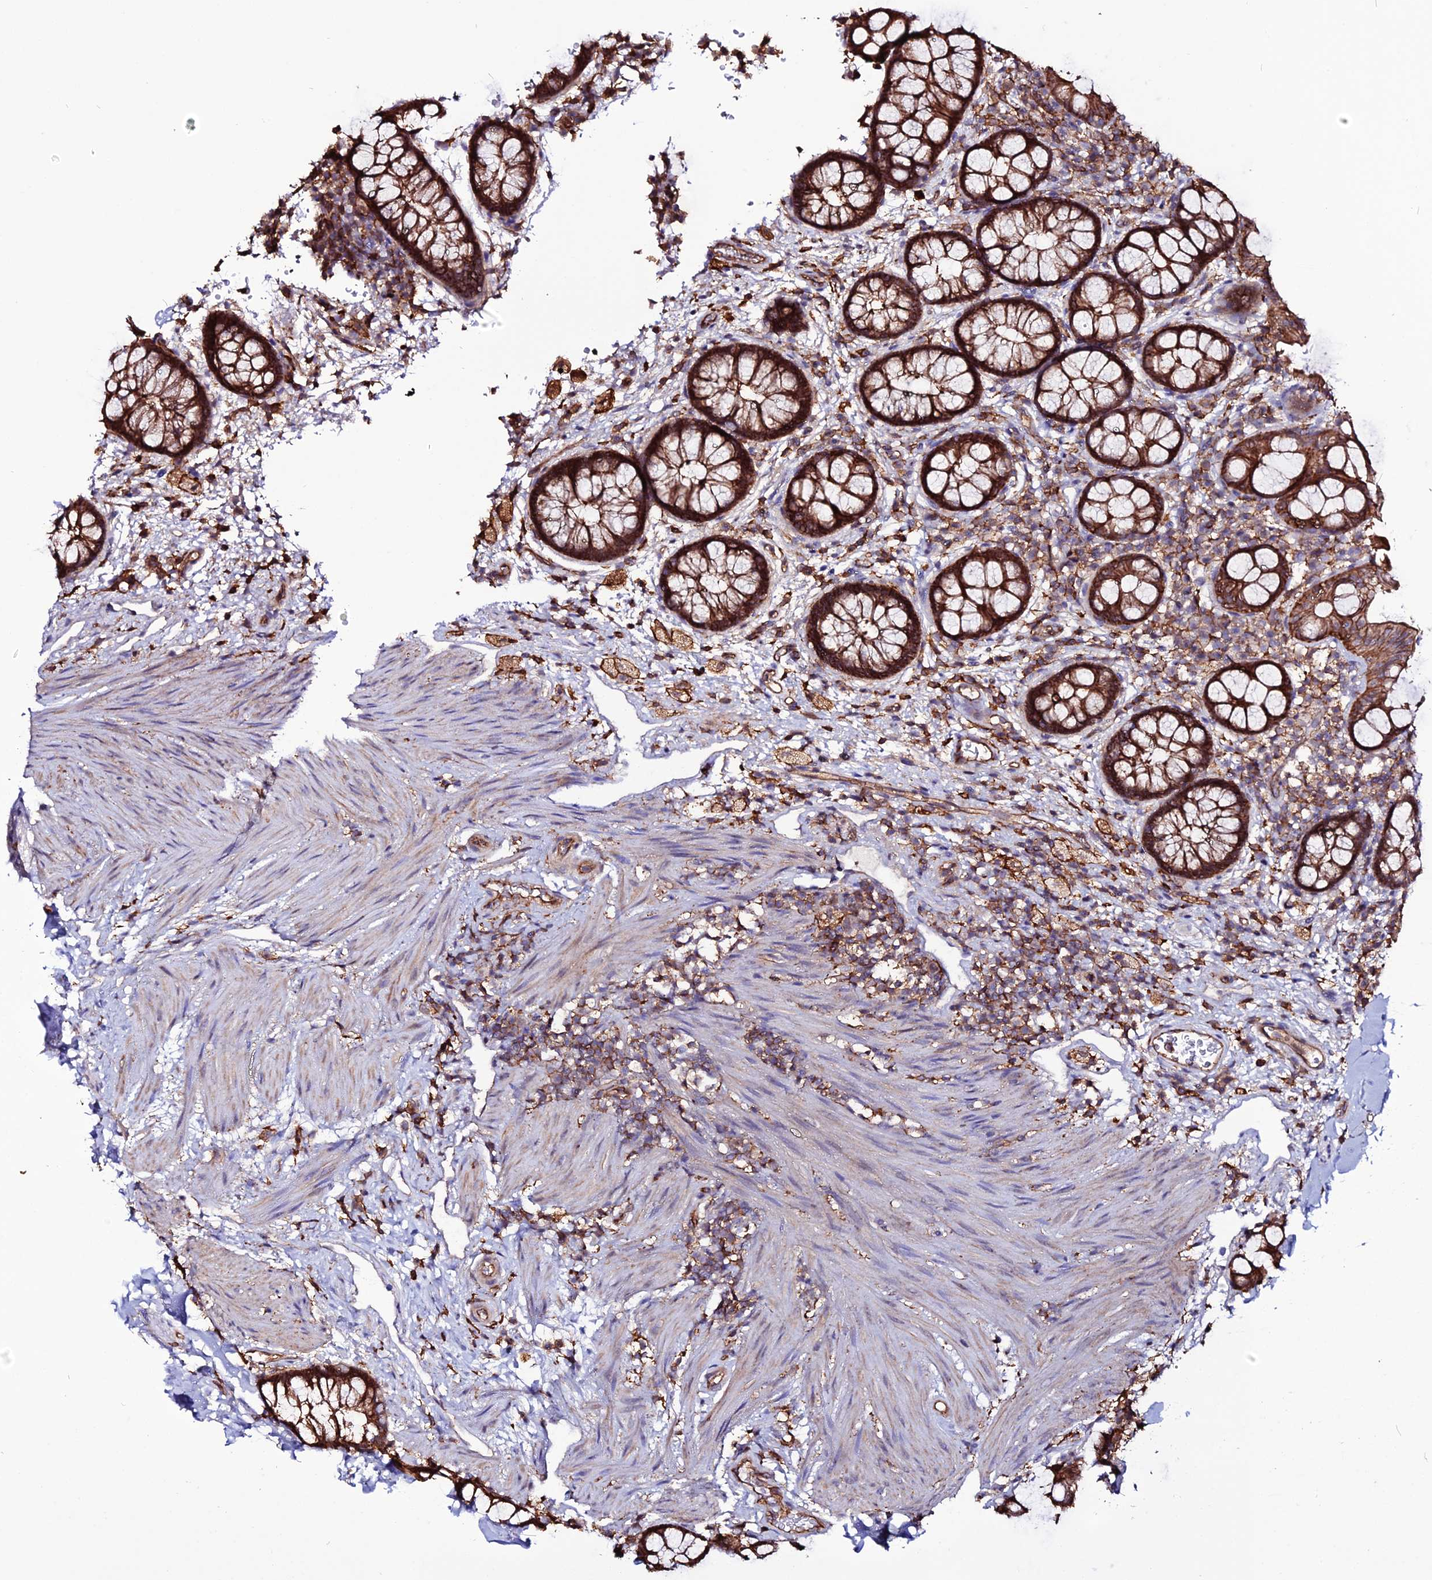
{"staining": {"intensity": "strong", "quantity": ">75%", "location": "cytoplasmic/membranous"}, "tissue": "rectum", "cell_type": "Glandular cells", "image_type": "normal", "snomed": [{"axis": "morphology", "description": "Normal tissue, NOS"}, {"axis": "topography", "description": "Rectum"}, {"axis": "topography", "description": "Peripheral nerve tissue"}], "caption": "This is an image of immunohistochemistry staining of unremarkable rectum, which shows strong staining in the cytoplasmic/membranous of glandular cells.", "gene": "USP17L10", "patient": {"sex": "female", "age": 69}}